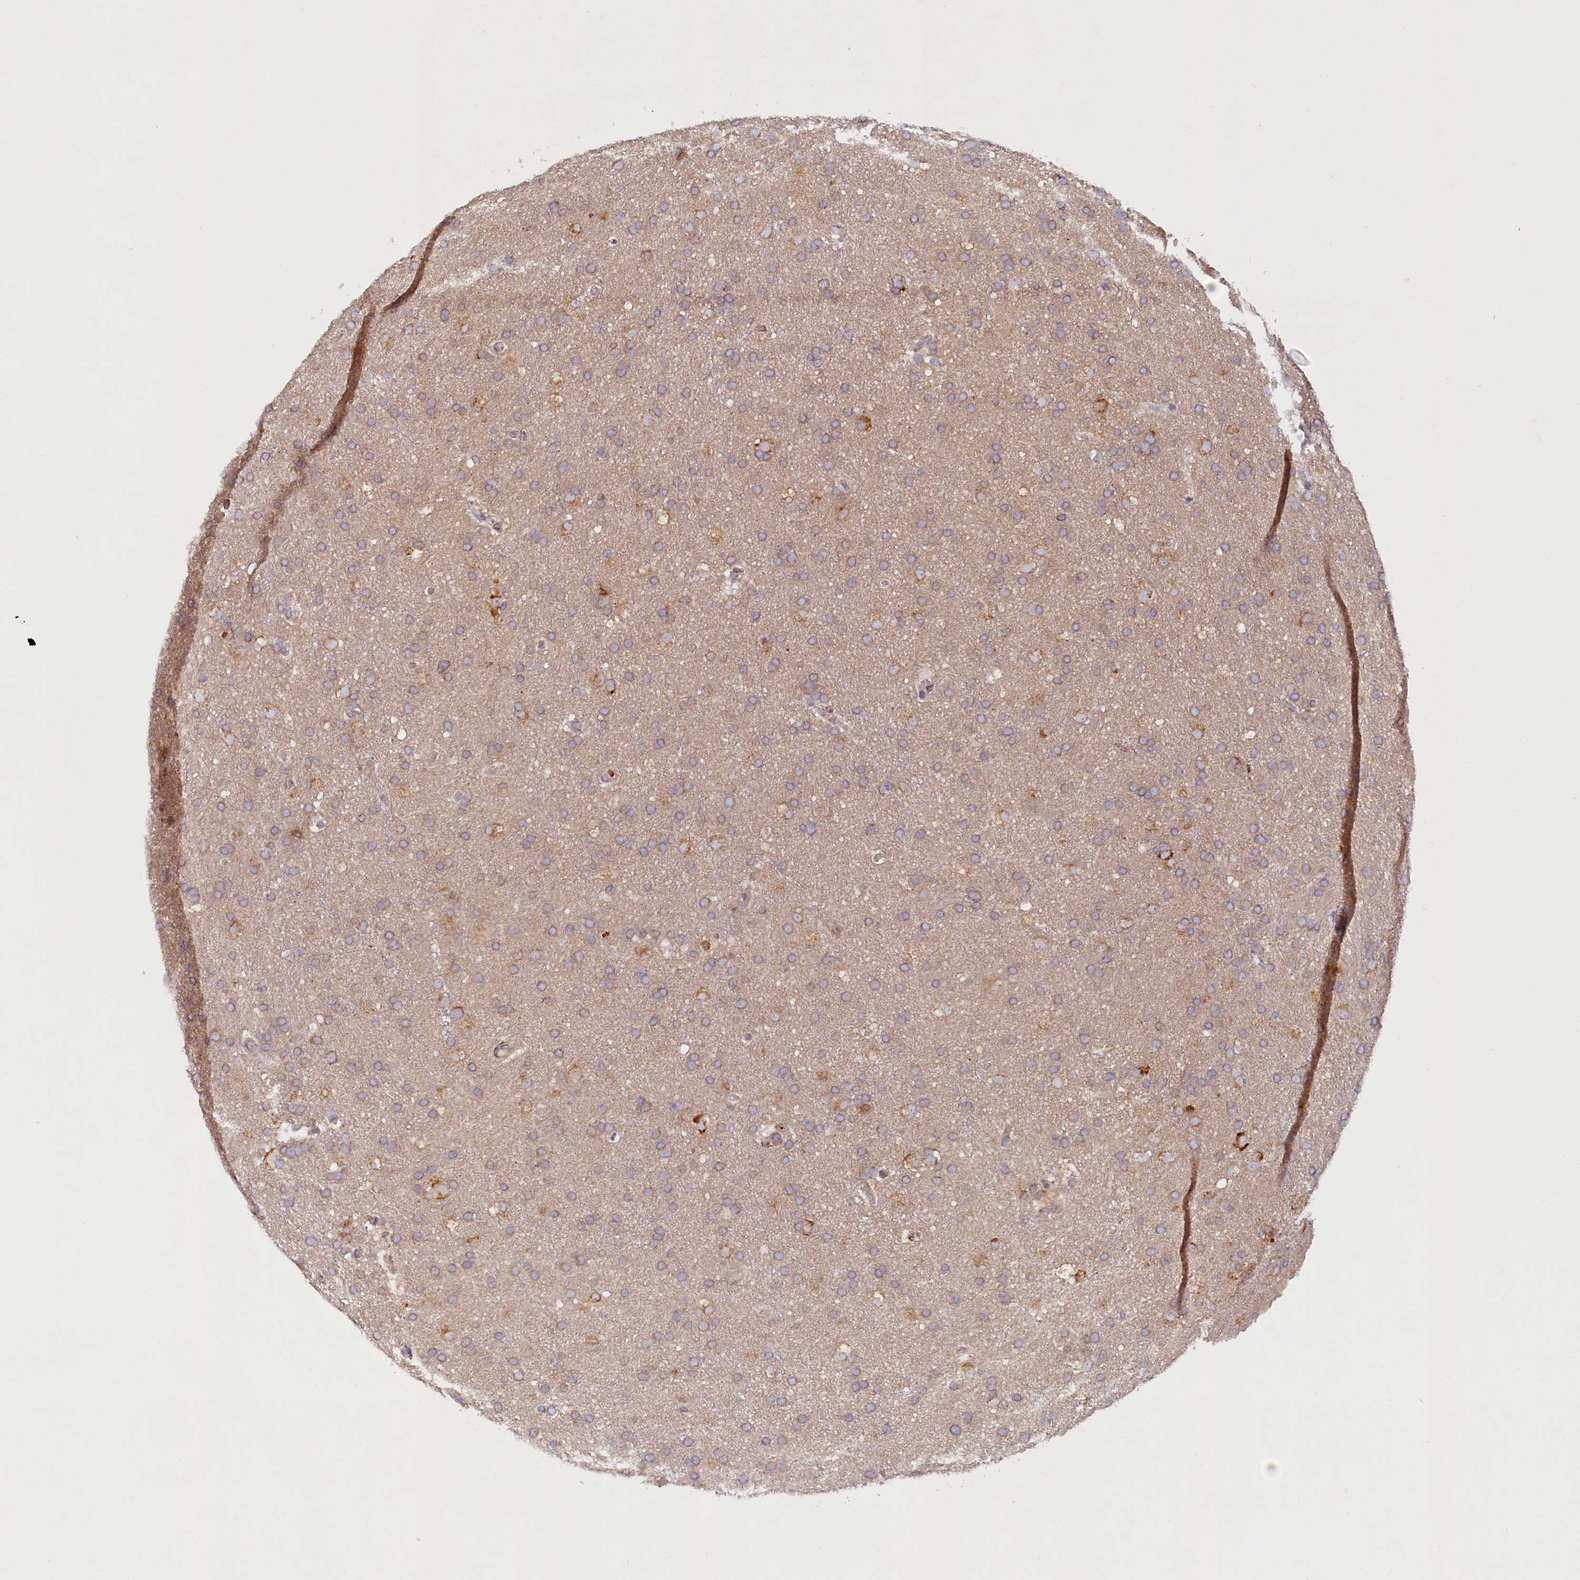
{"staining": {"intensity": "weak", "quantity": "<25%", "location": "cytoplasmic/membranous"}, "tissue": "glioma", "cell_type": "Tumor cells", "image_type": "cancer", "snomed": [{"axis": "morphology", "description": "Glioma, malignant, High grade"}, {"axis": "topography", "description": "Cerebral cortex"}], "caption": "Histopathology image shows no significant protein positivity in tumor cells of glioma. (DAB (3,3'-diaminobenzidine) immunohistochemistry (IHC), high magnification).", "gene": "SSC5D", "patient": {"sex": "female", "age": 36}}